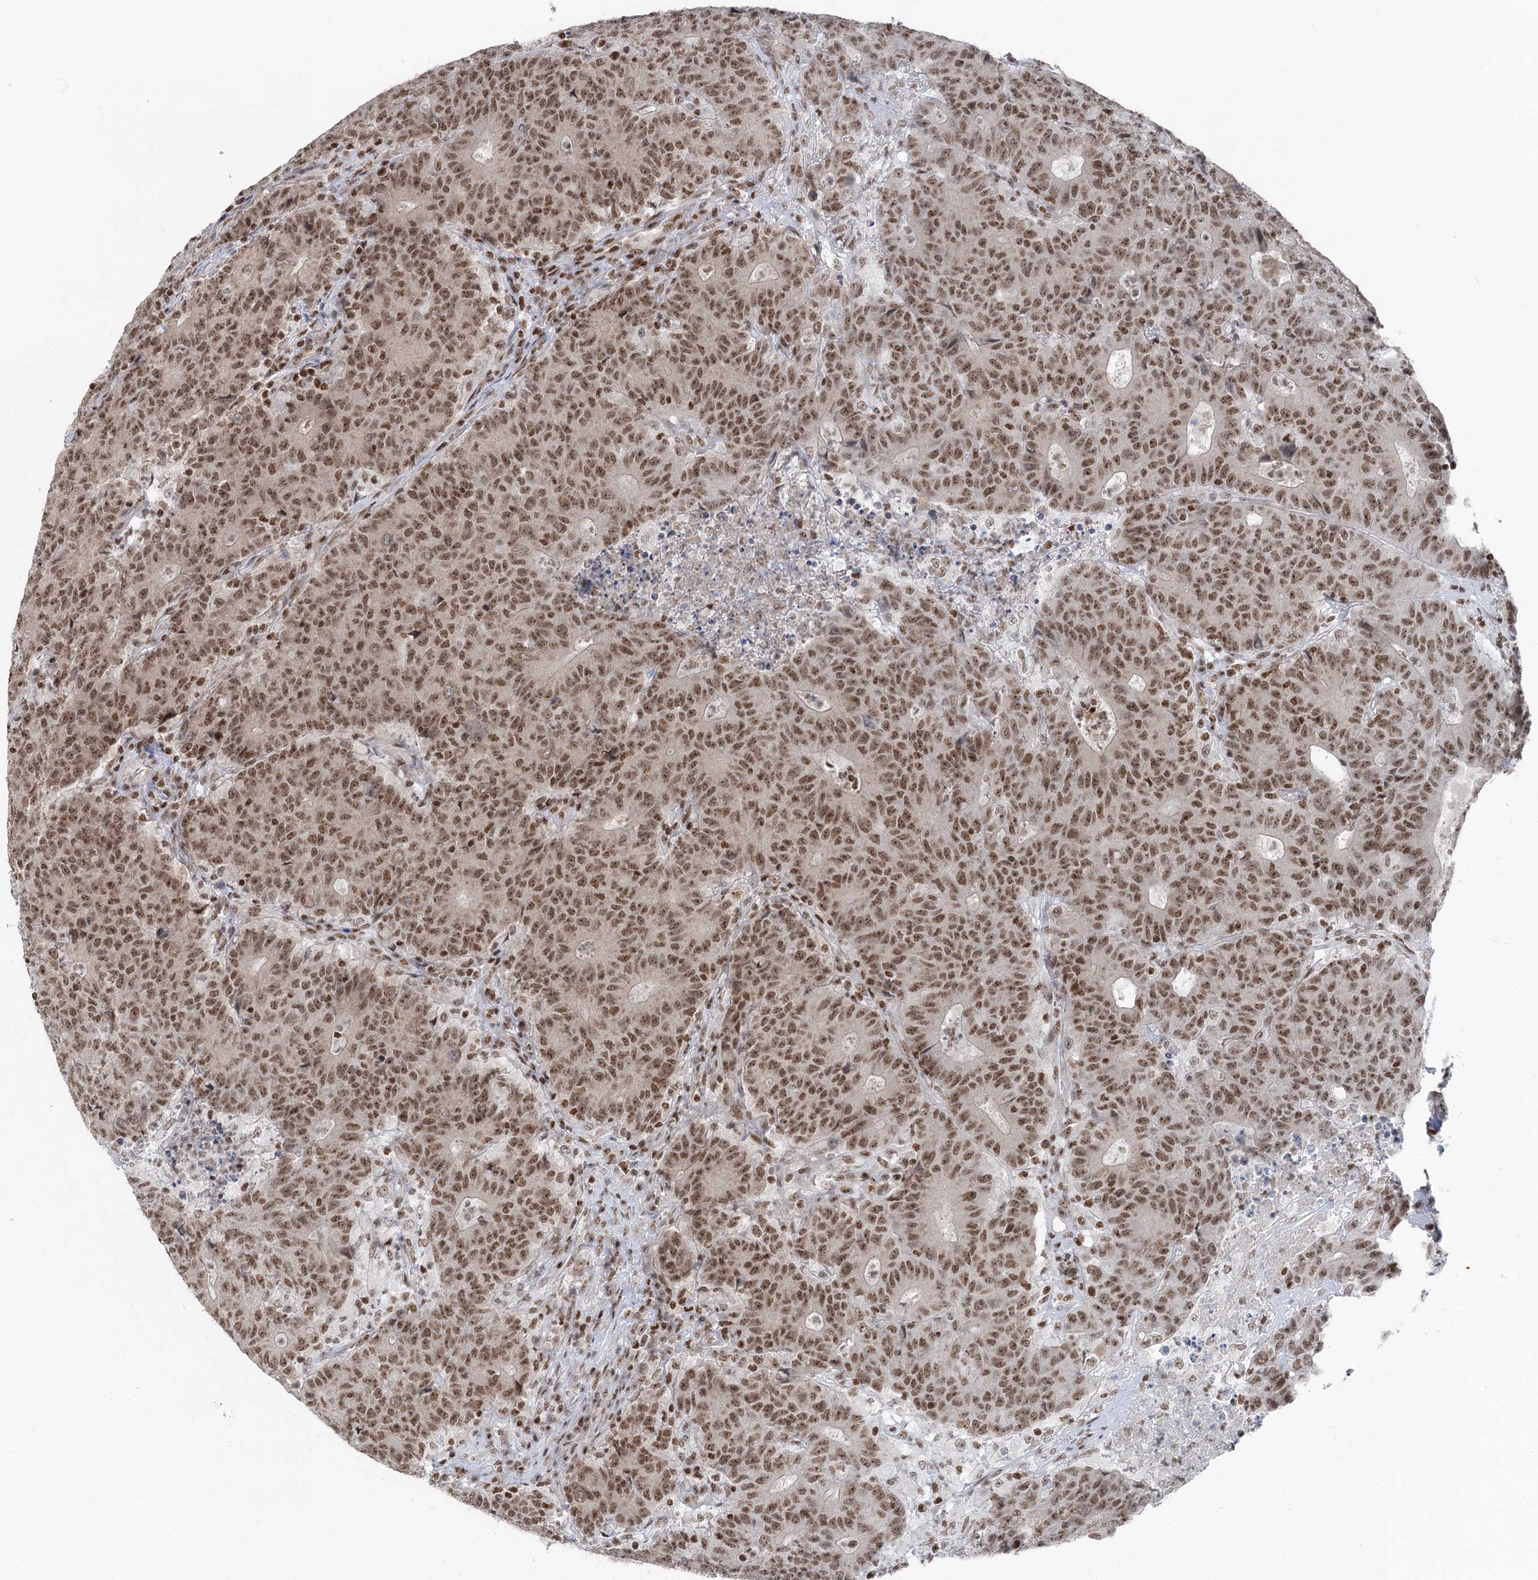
{"staining": {"intensity": "moderate", "quantity": ">75%", "location": "nuclear"}, "tissue": "colorectal cancer", "cell_type": "Tumor cells", "image_type": "cancer", "snomed": [{"axis": "morphology", "description": "Adenocarcinoma, NOS"}, {"axis": "topography", "description": "Colon"}], "caption": "Adenocarcinoma (colorectal) stained with DAB (3,3'-diaminobenzidine) immunohistochemistry (IHC) exhibits medium levels of moderate nuclear positivity in about >75% of tumor cells.", "gene": "CGGBP1", "patient": {"sex": "female", "age": 75}}